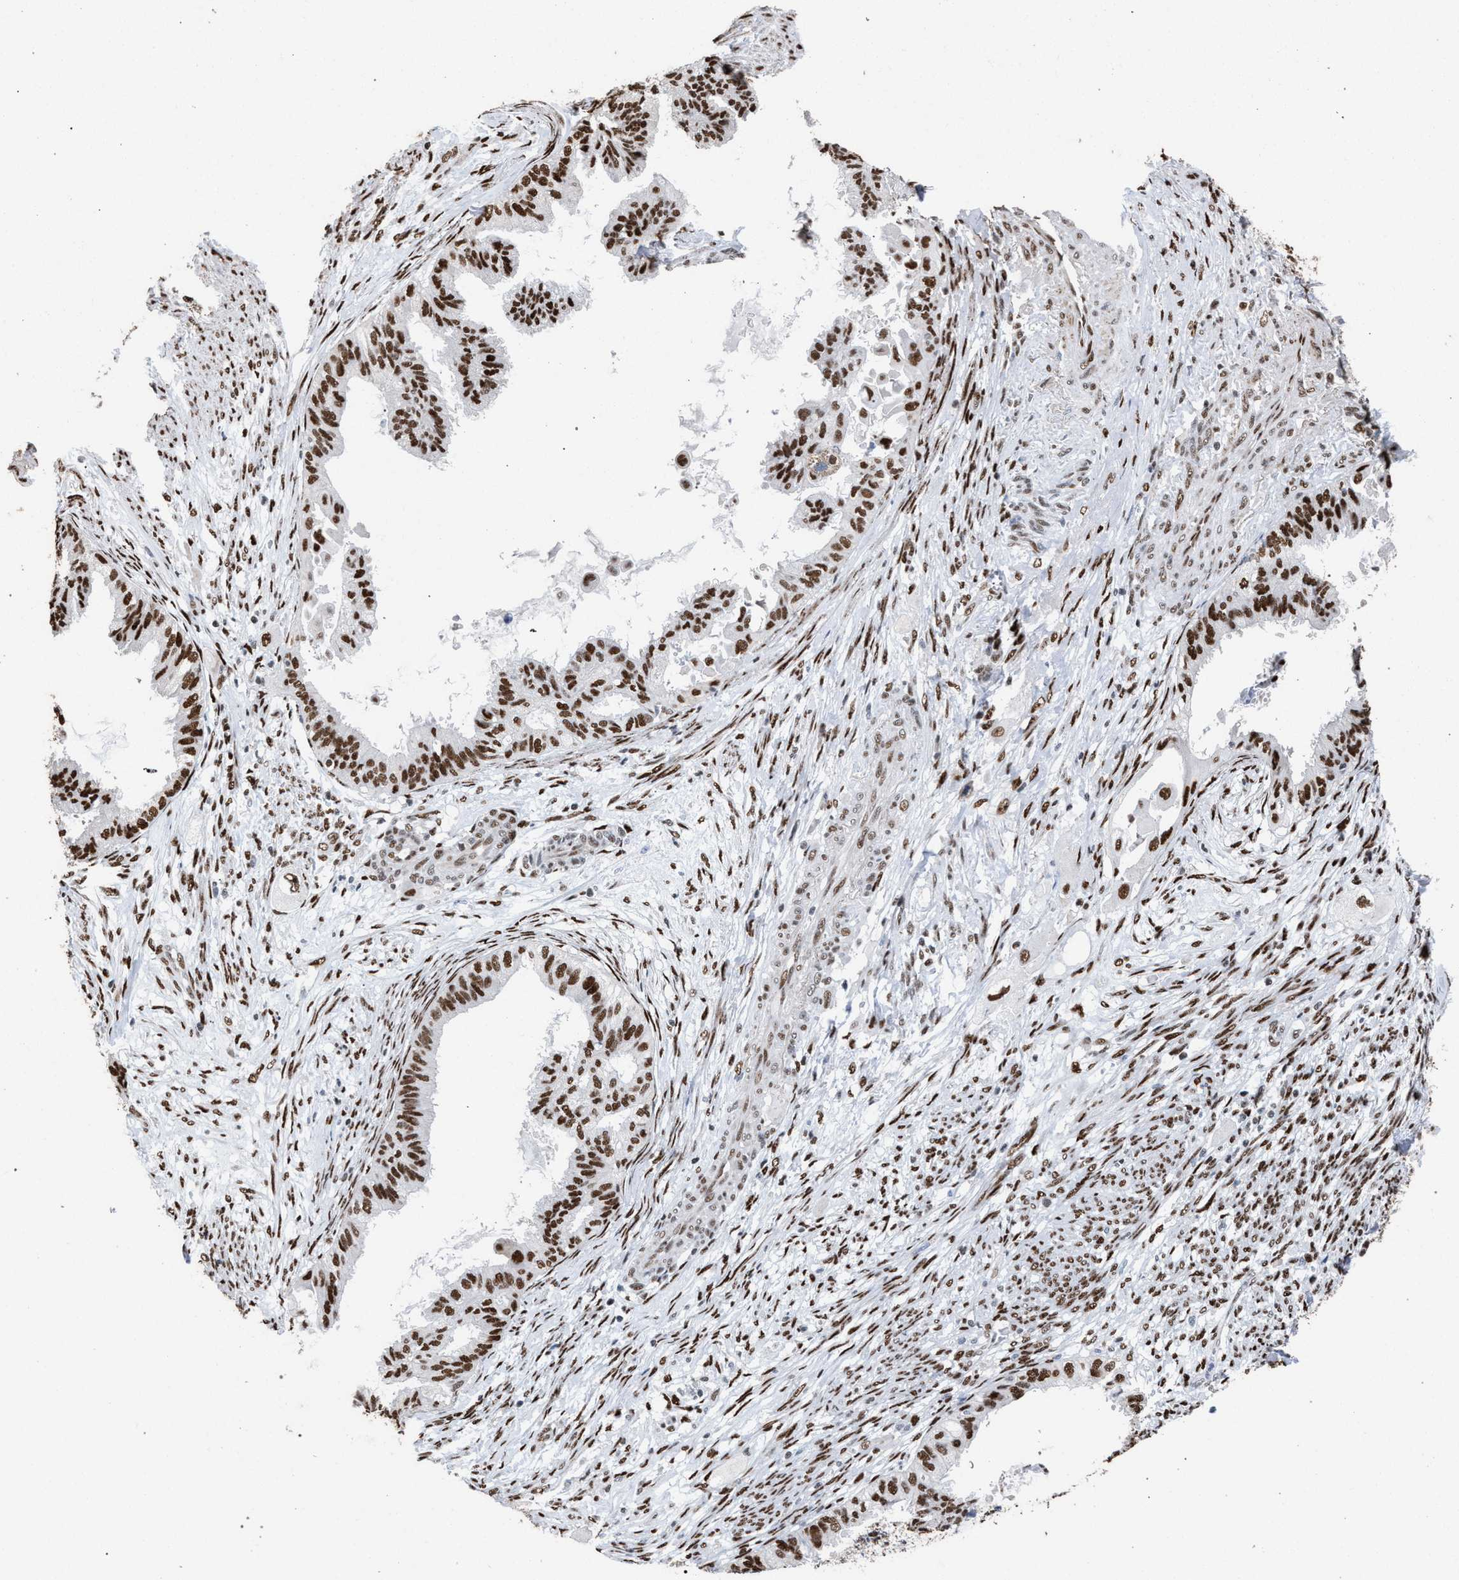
{"staining": {"intensity": "strong", "quantity": ">75%", "location": "nuclear"}, "tissue": "cervical cancer", "cell_type": "Tumor cells", "image_type": "cancer", "snomed": [{"axis": "morphology", "description": "Normal tissue, NOS"}, {"axis": "morphology", "description": "Adenocarcinoma, NOS"}, {"axis": "topography", "description": "Cervix"}, {"axis": "topography", "description": "Endometrium"}], "caption": "Immunohistochemistry (IHC) of cervical adenocarcinoma shows high levels of strong nuclear staining in about >75% of tumor cells.", "gene": "TP53BP1", "patient": {"sex": "female", "age": 86}}